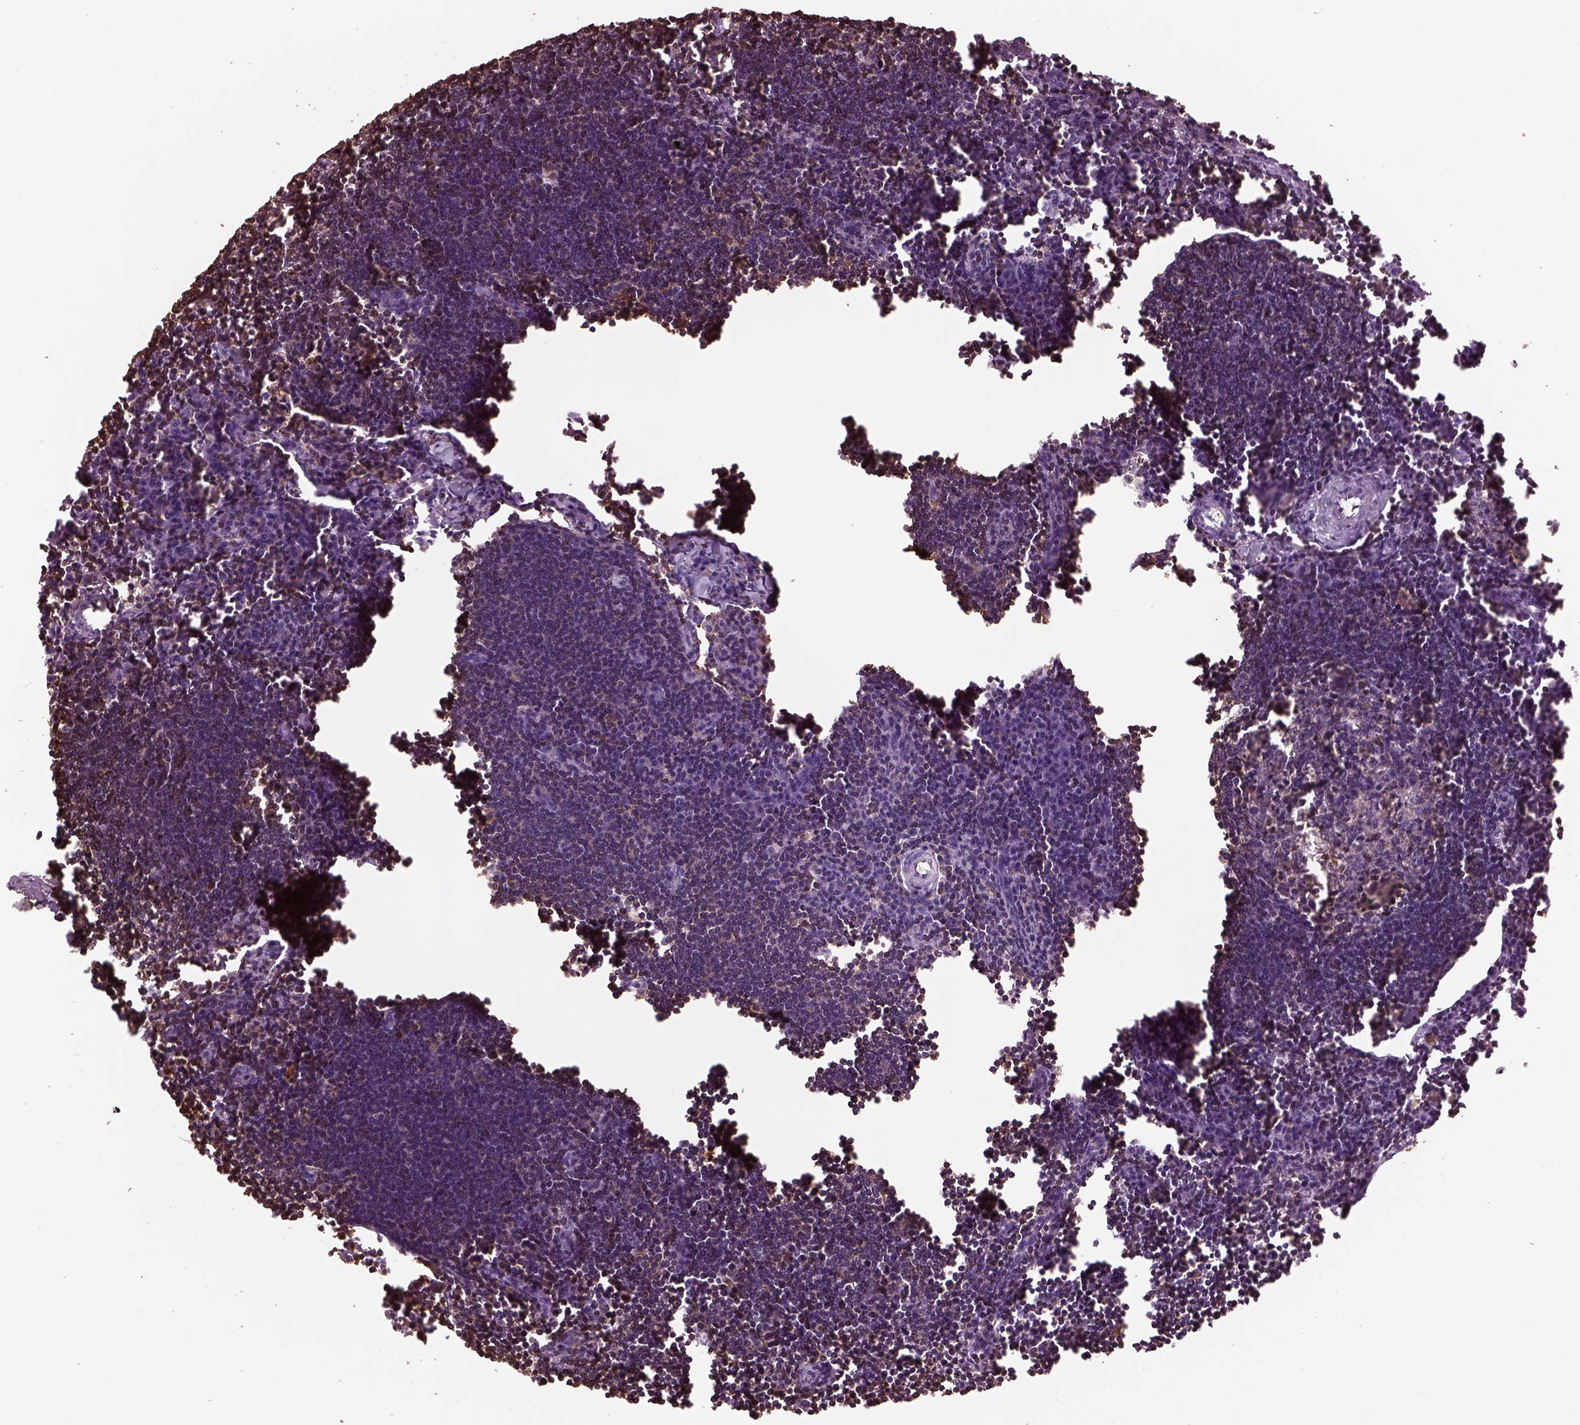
{"staining": {"intensity": "moderate", "quantity": ">75%", "location": "cytoplasmic/membranous"}, "tissue": "lymph node", "cell_type": "Germinal center cells", "image_type": "normal", "snomed": [{"axis": "morphology", "description": "Normal tissue, NOS"}, {"axis": "topography", "description": "Lymph node"}], "caption": "The histopathology image exhibits a brown stain indicating the presence of a protein in the cytoplasmic/membranous of germinal center cells in lymph node. Immunohistochemistry (ihc) stains the protein in brown and the nuclei are stained blue.", "gene": "IL31RA", "patient": {"sex": "male", "age": 55}}